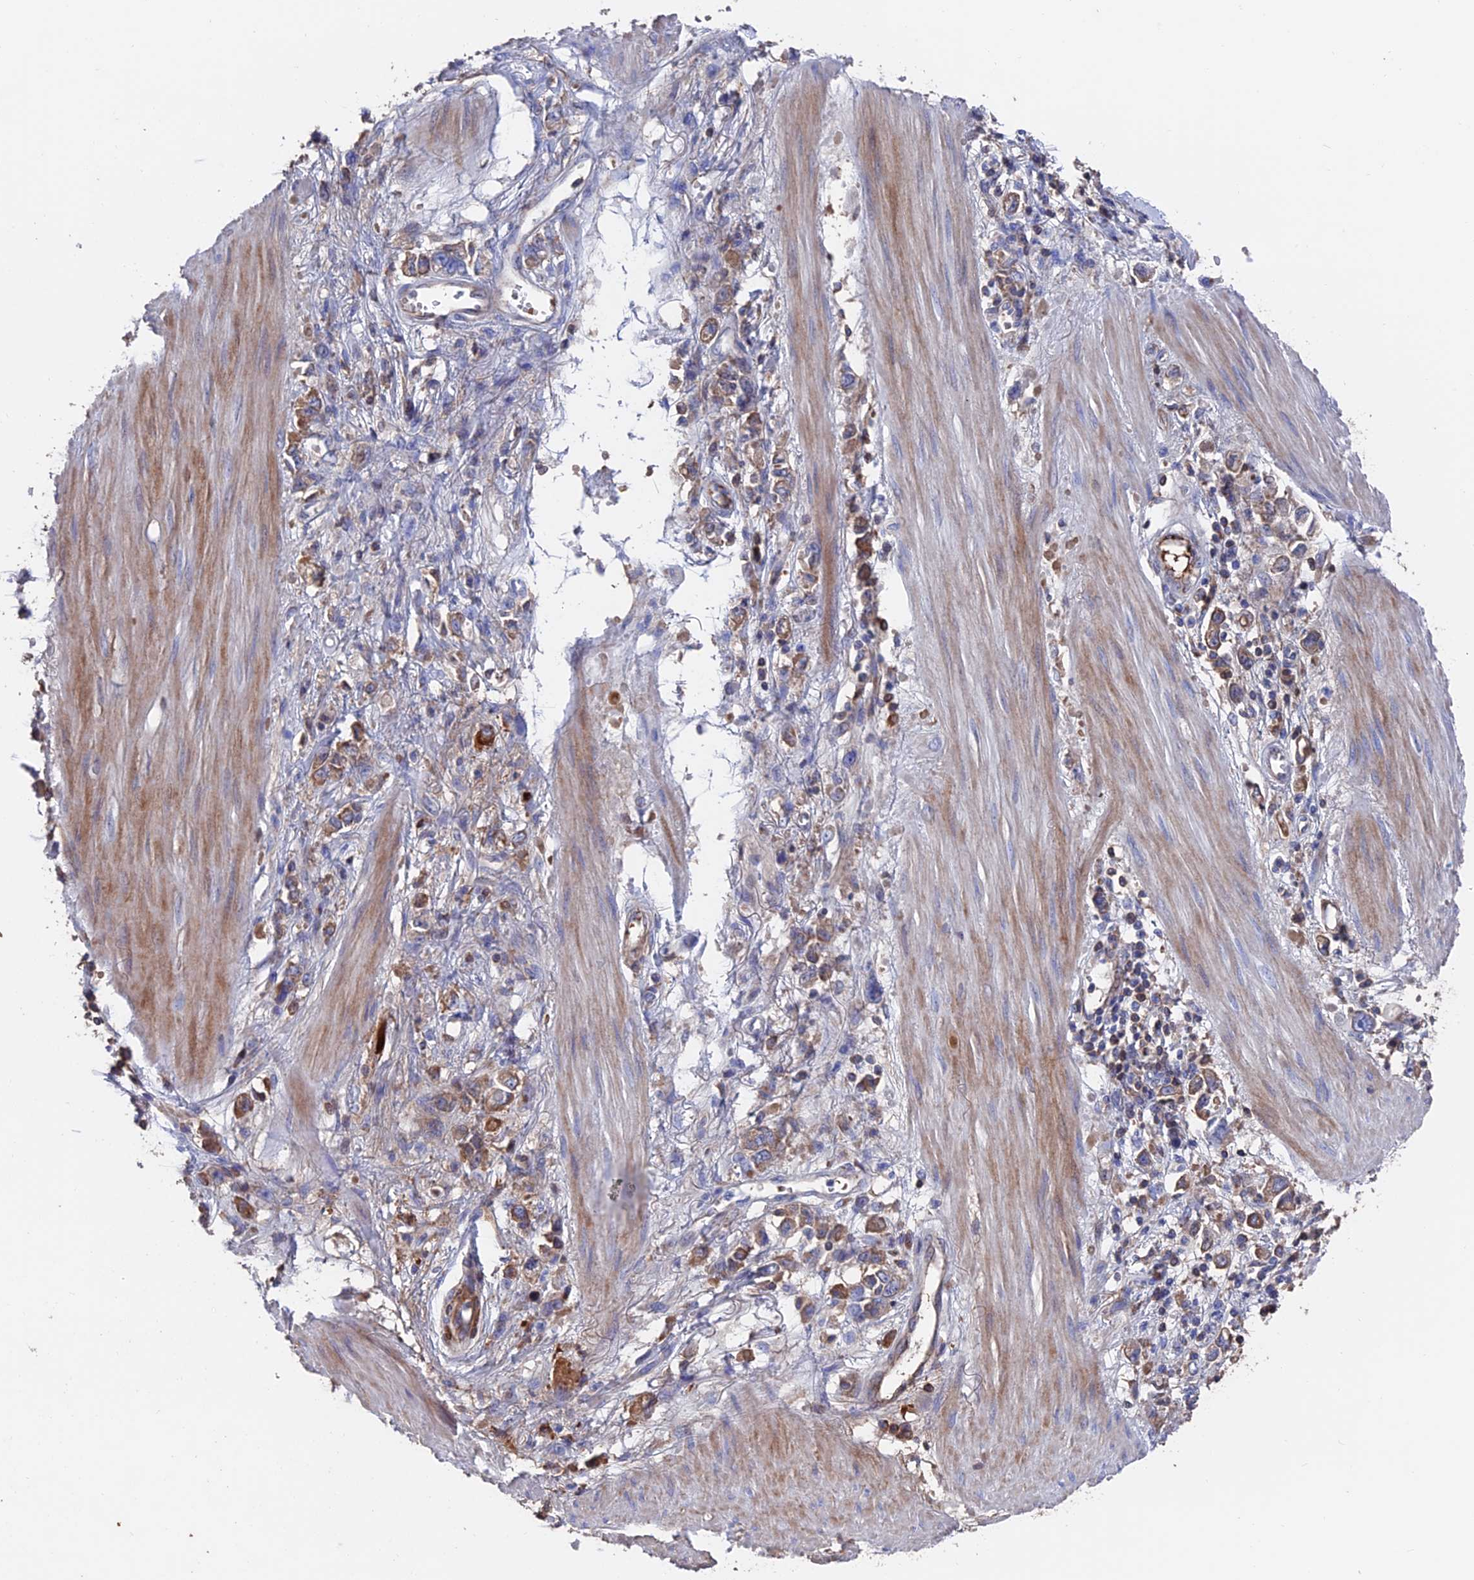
{"staining": {"intensity": "moderate", "quantity": ">75%", "location": "cytoplasmic/membranous"}, "tissue": "stomach cancer", "cell_type": "Tumor cells", "image_type": "cancer", "snomed": [{"axis": "morphology", "description": "Adenocarcinoma, NOS"}, {"axis": "topography", "description": "Stomach"}], "caption": "Immunohistochemical staining of stomach cancer displays moderate cytoplasmic/membranous protein expression in approximately >75% of tumor cells.", "gene": "HPF1", "patient": {"sex": "female", "age": 76}}